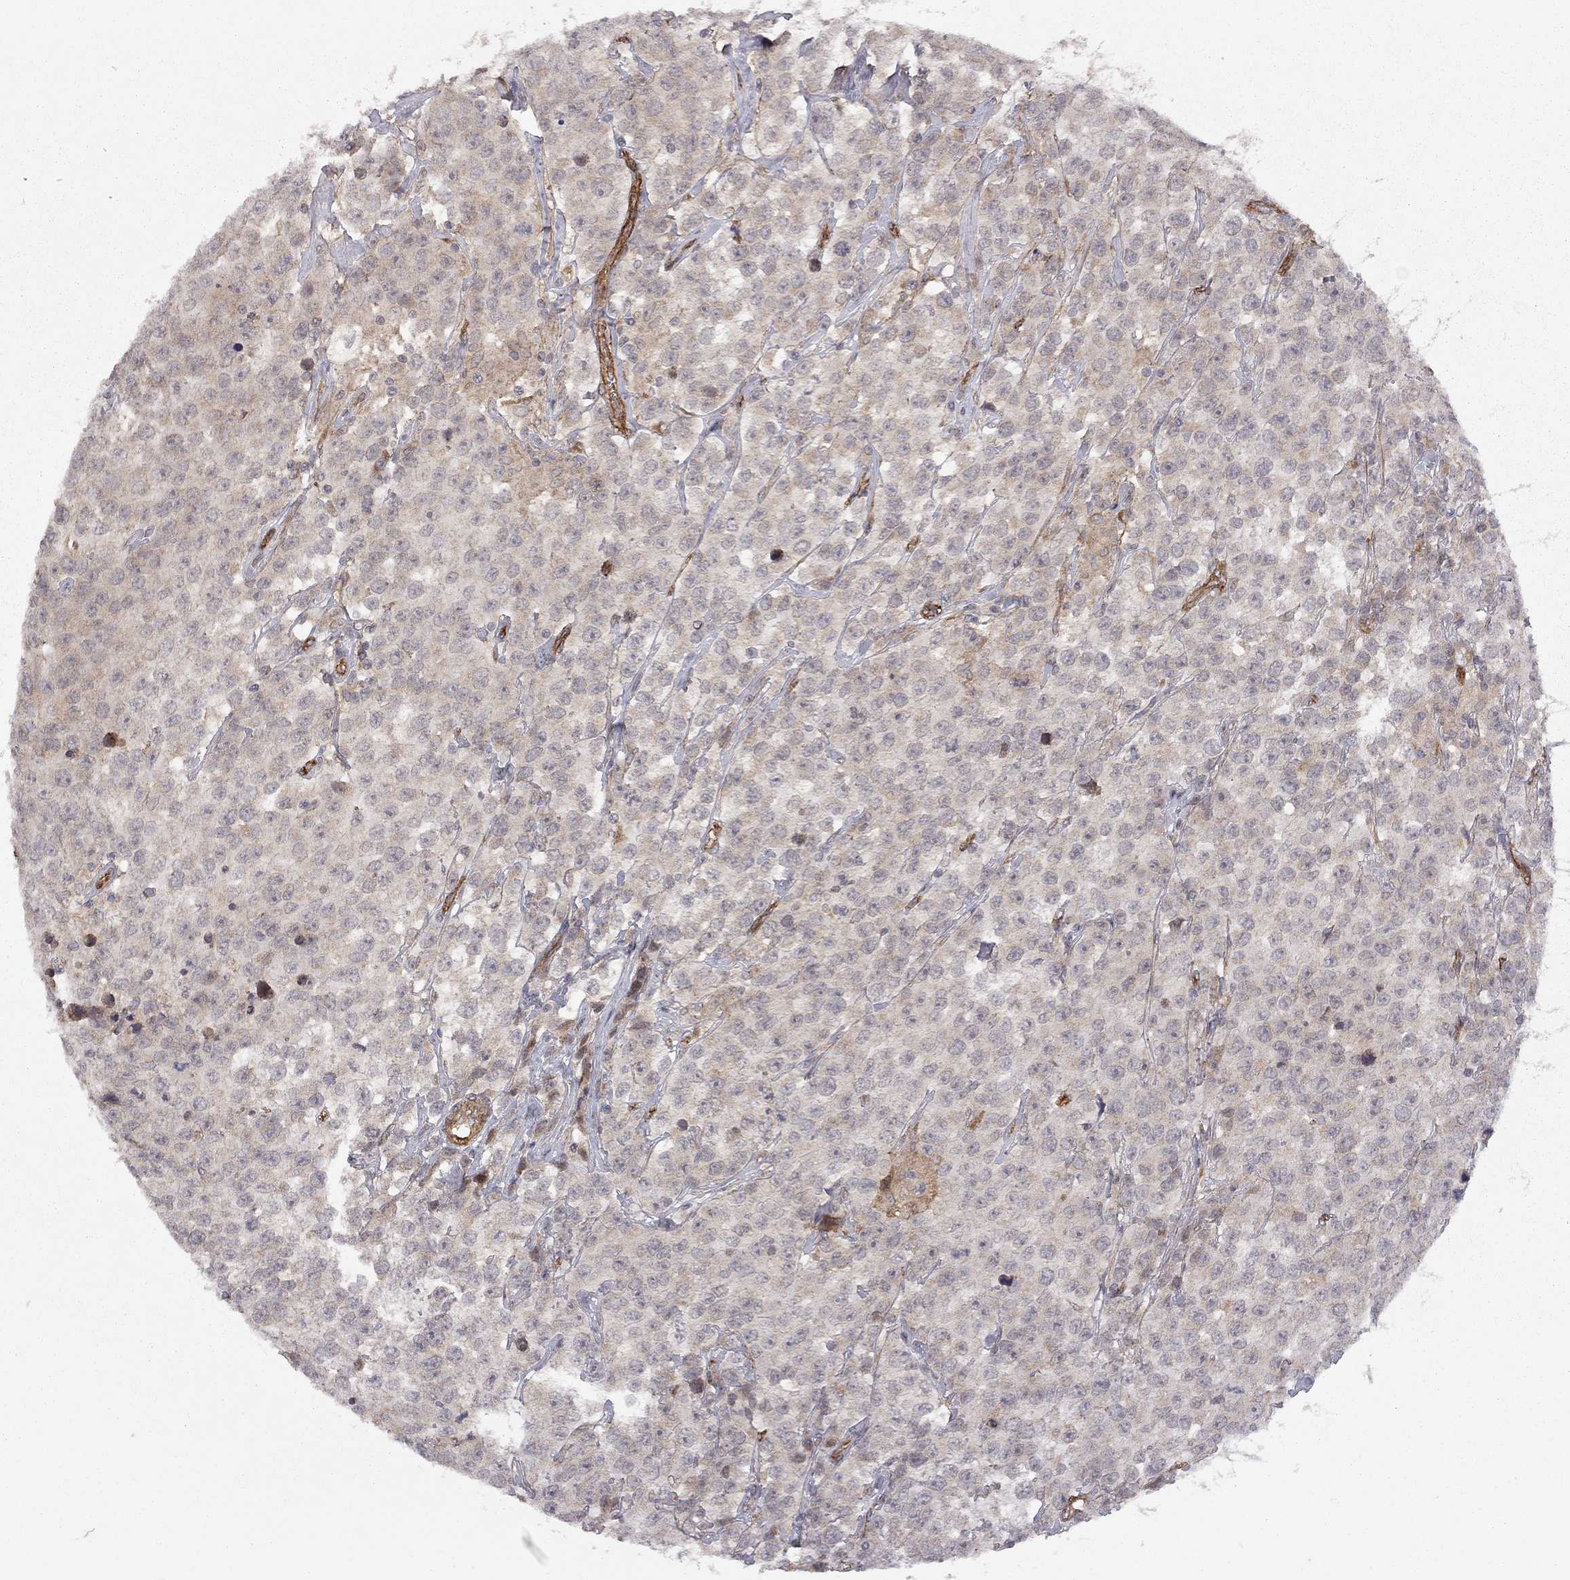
{"staining": {"intensity": "negative", "quantity": "none", "location": "none"}, "tissue": "testis cancer", "cell_type": "Tumor cells", "image_type": "cancer", "snomed": [{"axis": "morphology", "description": "Seminoma, NOS"}, {"axis": "topography", "description": "Testis"}], "caption": "Immunohistochemistry (IHC) of human seminoma (testis) displays no staining in tumor cells. (Immunohistochemistry, brightfield microscopy, high magnification).", "gene": "EXOC3L2", "patient": {"sex": "male", "age": 59}}